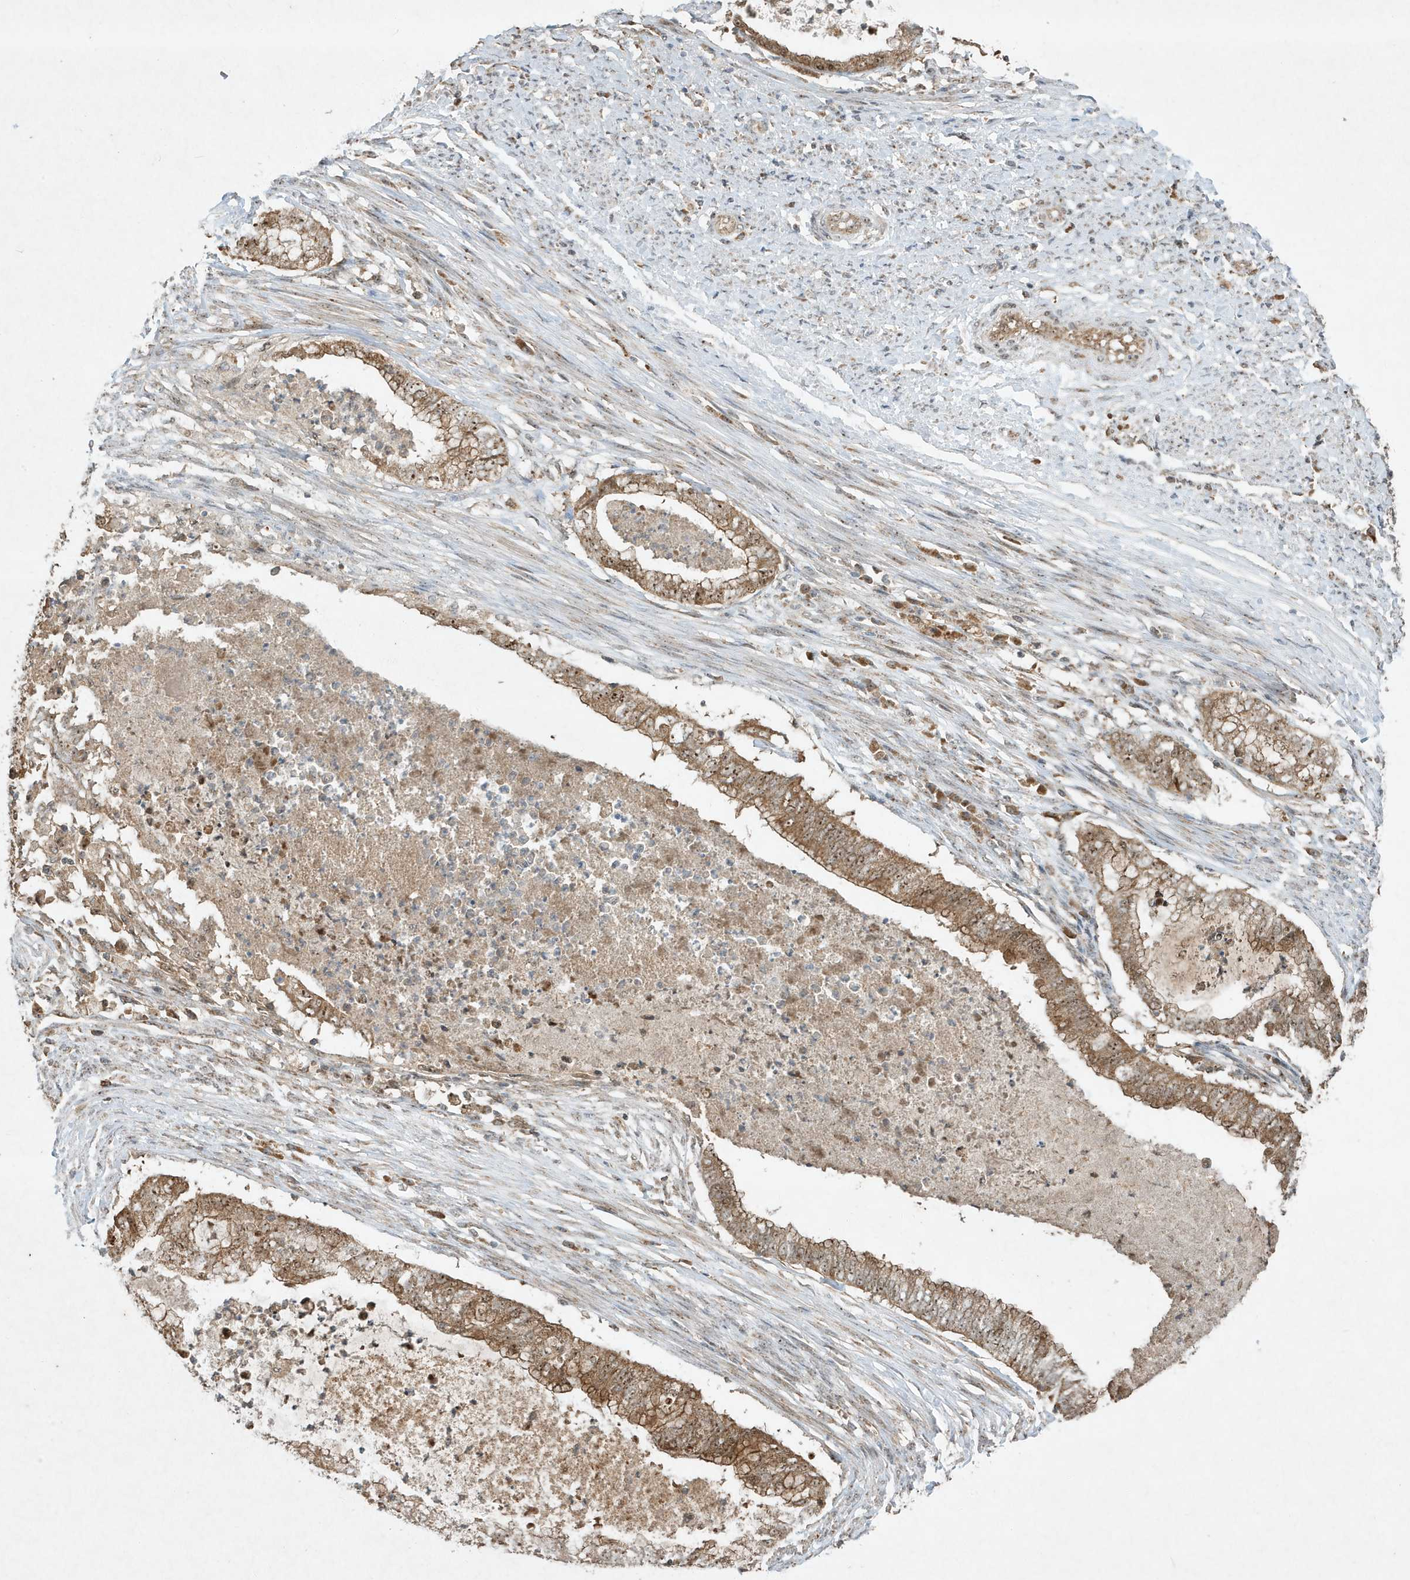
{"staining": {"intensity": "moderate", "quantity": ">75%", "location": "cytoplasmic/membranous,nuclear"}, "tissue": "endometrial cancer", "cell_type": "Tumor cells", "image_type": "cancer", "snomed": [{"axis": "morphology", "description": "Necrosis, NOS"}, {"axis": "morphology", "description": "Adenocarcinoma, NOS"}, {"axis": "topography", "description": "Endometrium"}], "caption": "Immunohistochemistry (IHC) histopathology image of human adenocarcinoma (endometrial) stained for a protein (brown), which demonstrates medium levels of moderate cytoplasmic/membranous and nuclear positivity in approximately >75% of tumor cells.", "gene": "ABCB9", "patient": {"sex": "female", "age": 79}}